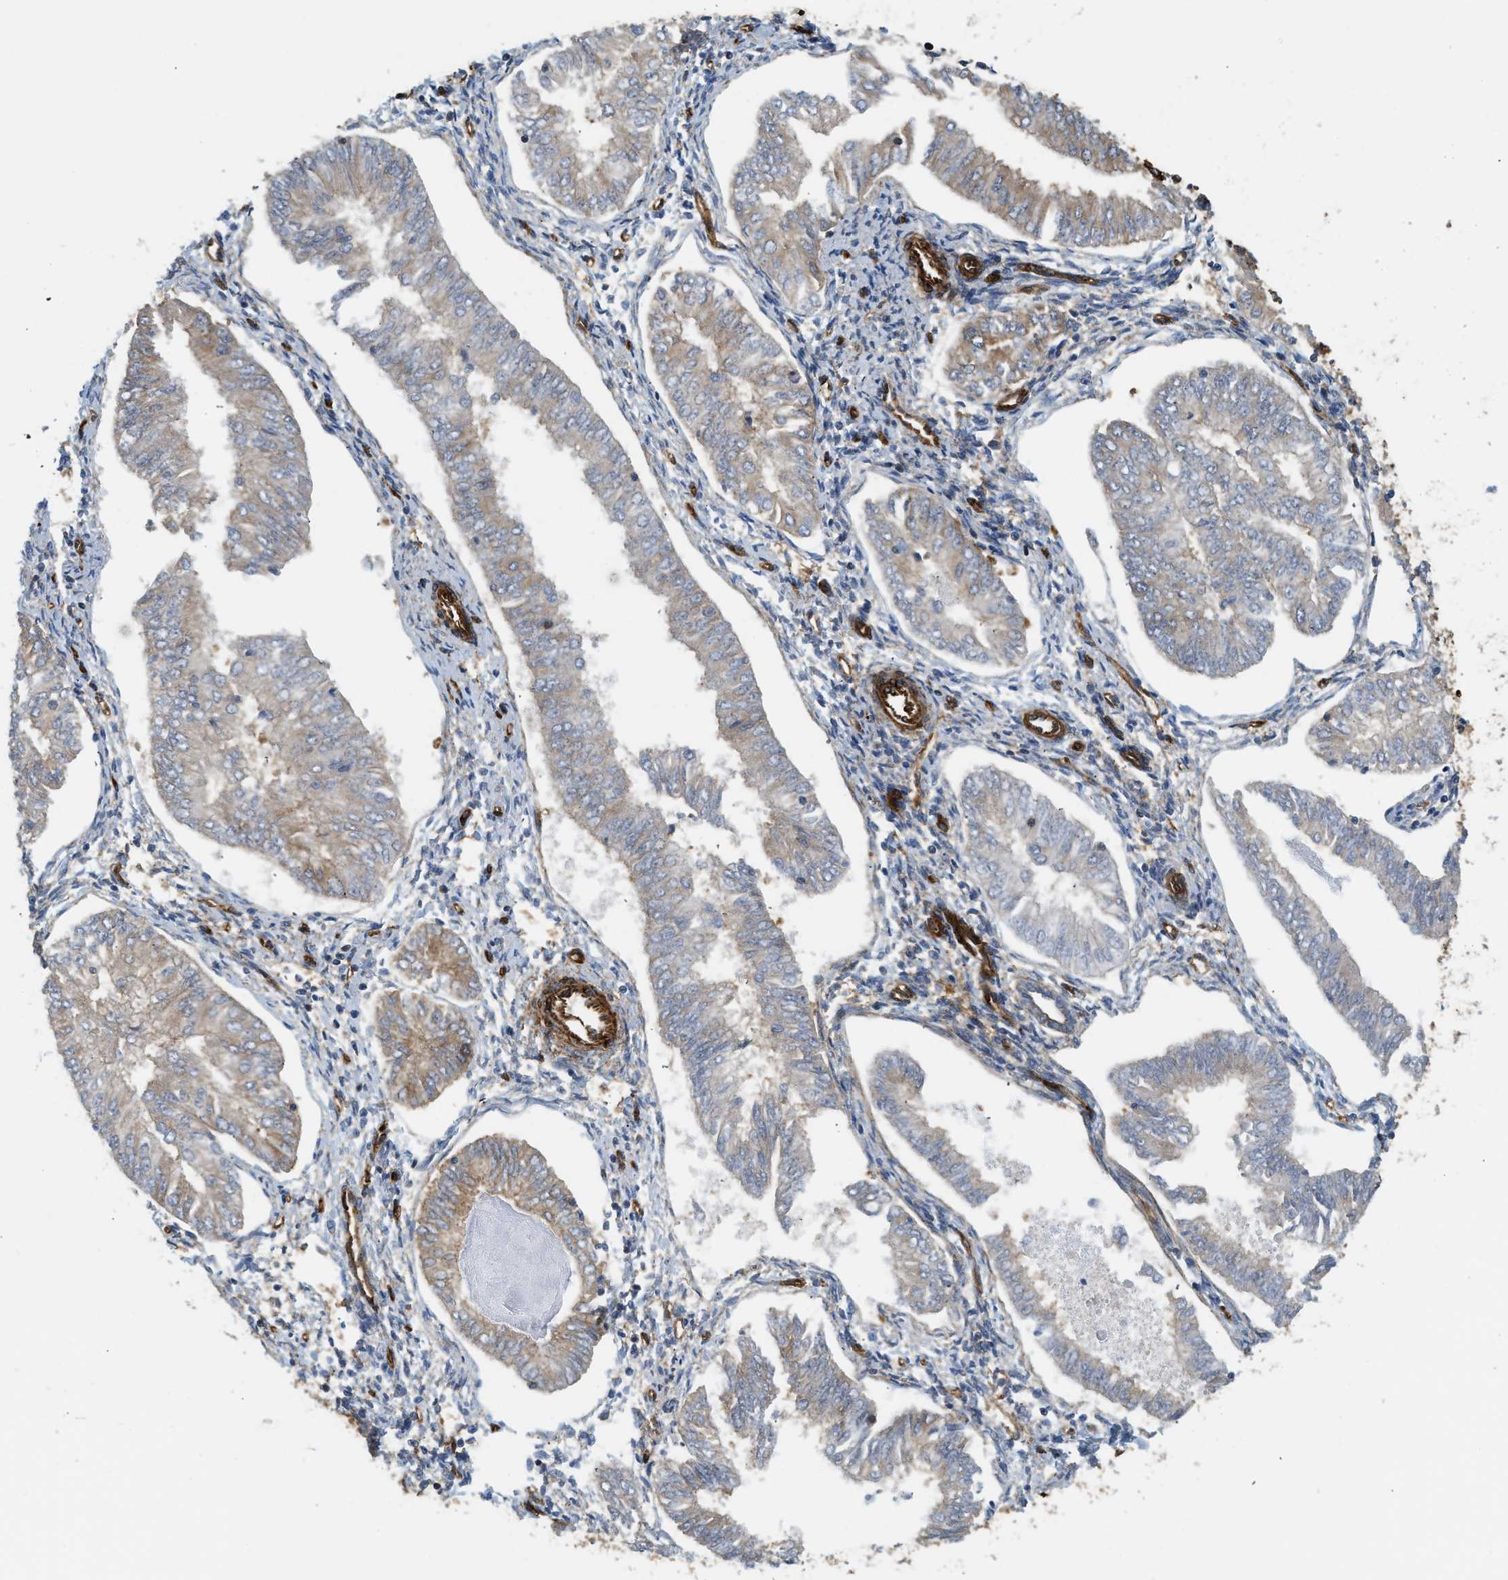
{"staining": {"intensity": "weak", "quantity": "<25%", "location": "cytoplasmic/membranous"}, "tissue": "endometrial cancer", "cell_type": "Tumor cells", "image_type": "cancer", "snomed": [{"axis": "morphology", "description": "Adenocarcinoma, NOS"}, {"axis": "topography", "description": "Endometrium"}], "caption": "Immunohistochemical staining of human adenocarcinoma (endometrial) displays no significant positivity in tumor cells.", "gene": "HIP1", "patient": {"sex": "female", "age": 53}}